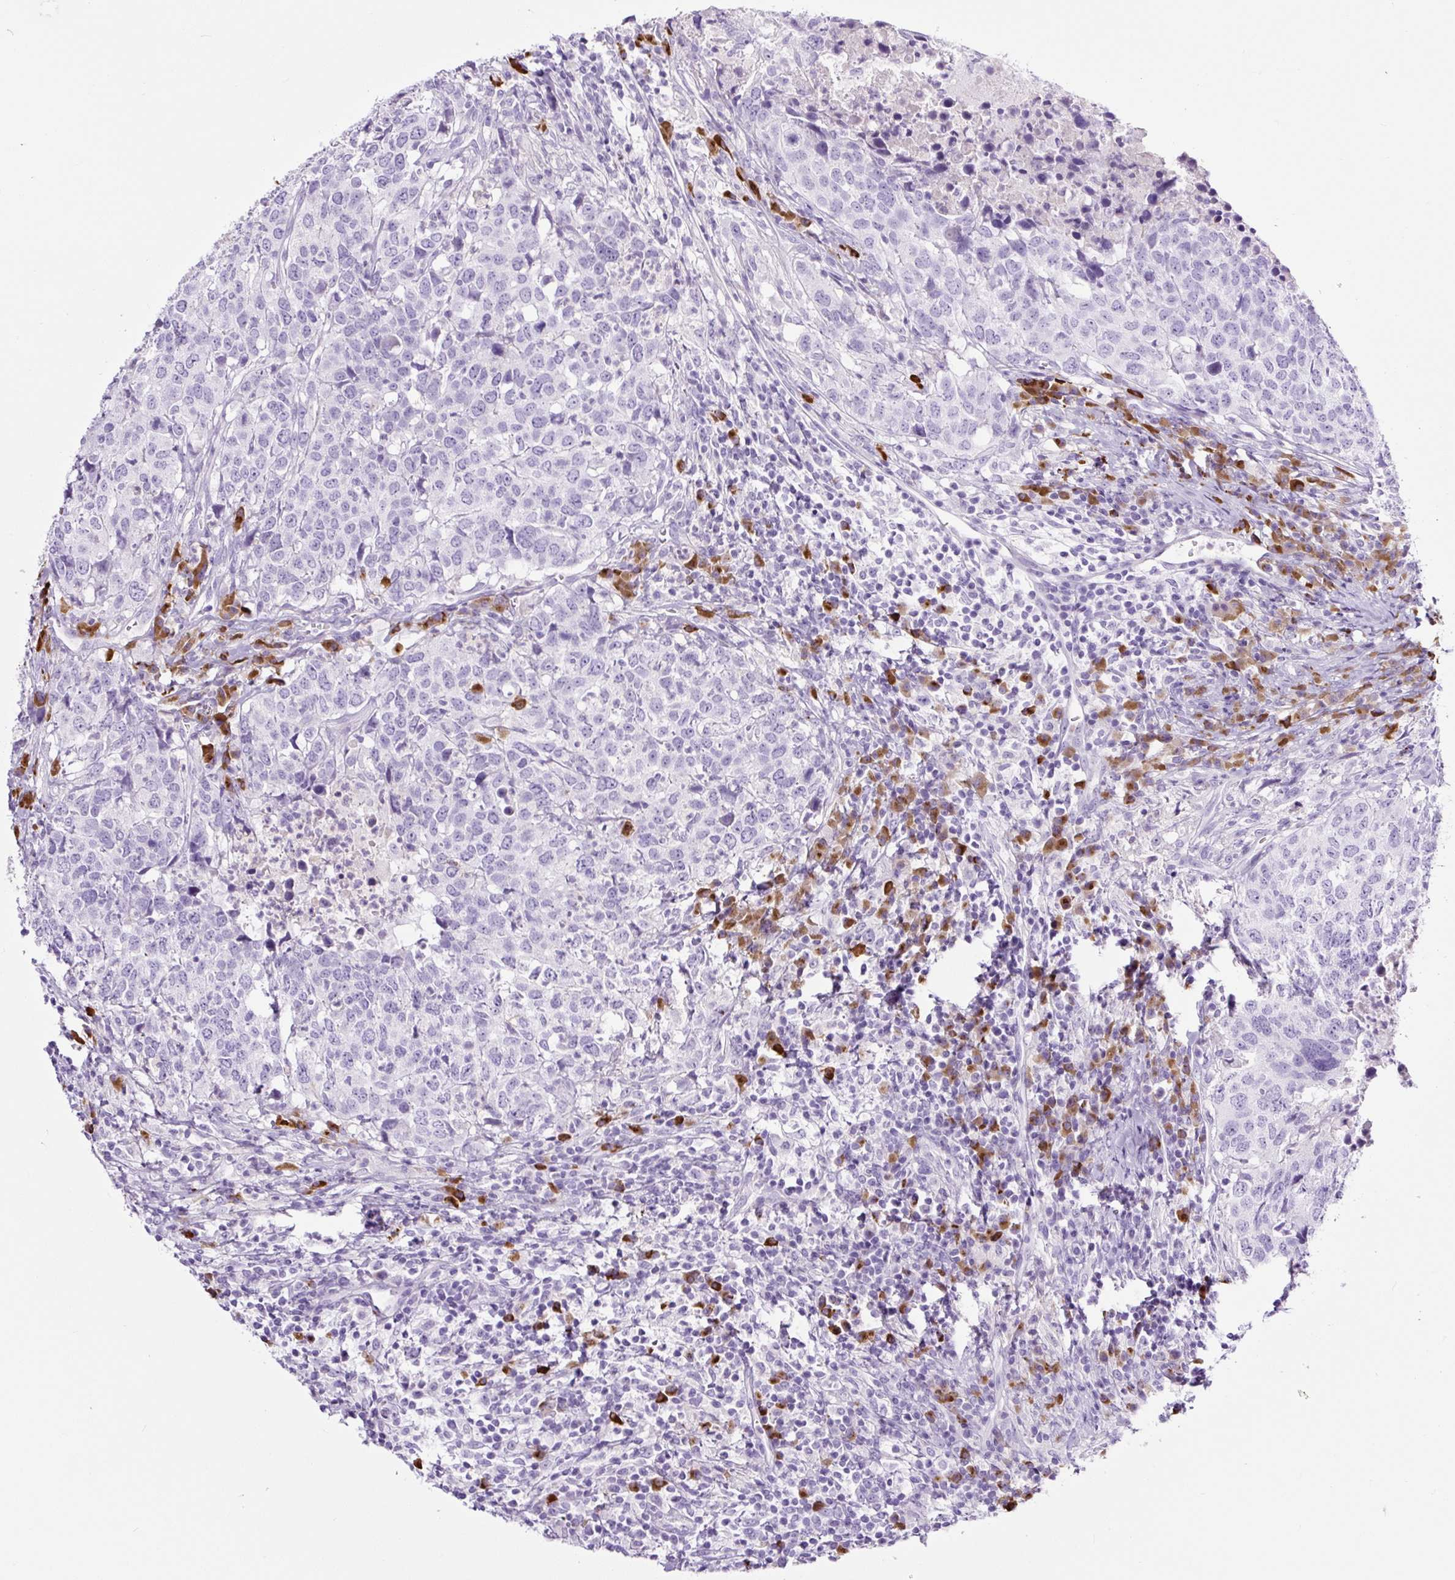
{"staining": {"intensity": "negative", "quantity": "none", "location": "none"}, "tissue": "head and neck cancer", "cell_type": "Tumor cells", "image_type": "cancer", "snomed": [{"axis": "morphology", "description": "Normal tissue, NOS"}, {"axis": "morphology", "description": "Squamous cell carcinoma, NOS"}, {"axis": "topography", "description": "Skeletal muscle"}, {"axis": "topography", "description": "Vascular tissue"}, {"axis": "topography", "description": "Peripheral nerve tissue"}, {"axis": "topography", "description": "Head-Neck"}], "caption": "This is a photomicrograph of immunohistochemistry staining of squamous cell carcinoma (head and neck), which shows no expression in tumor cells.", "gene": "RNF212B", "patient": {"sex": "male", "age": 66}}